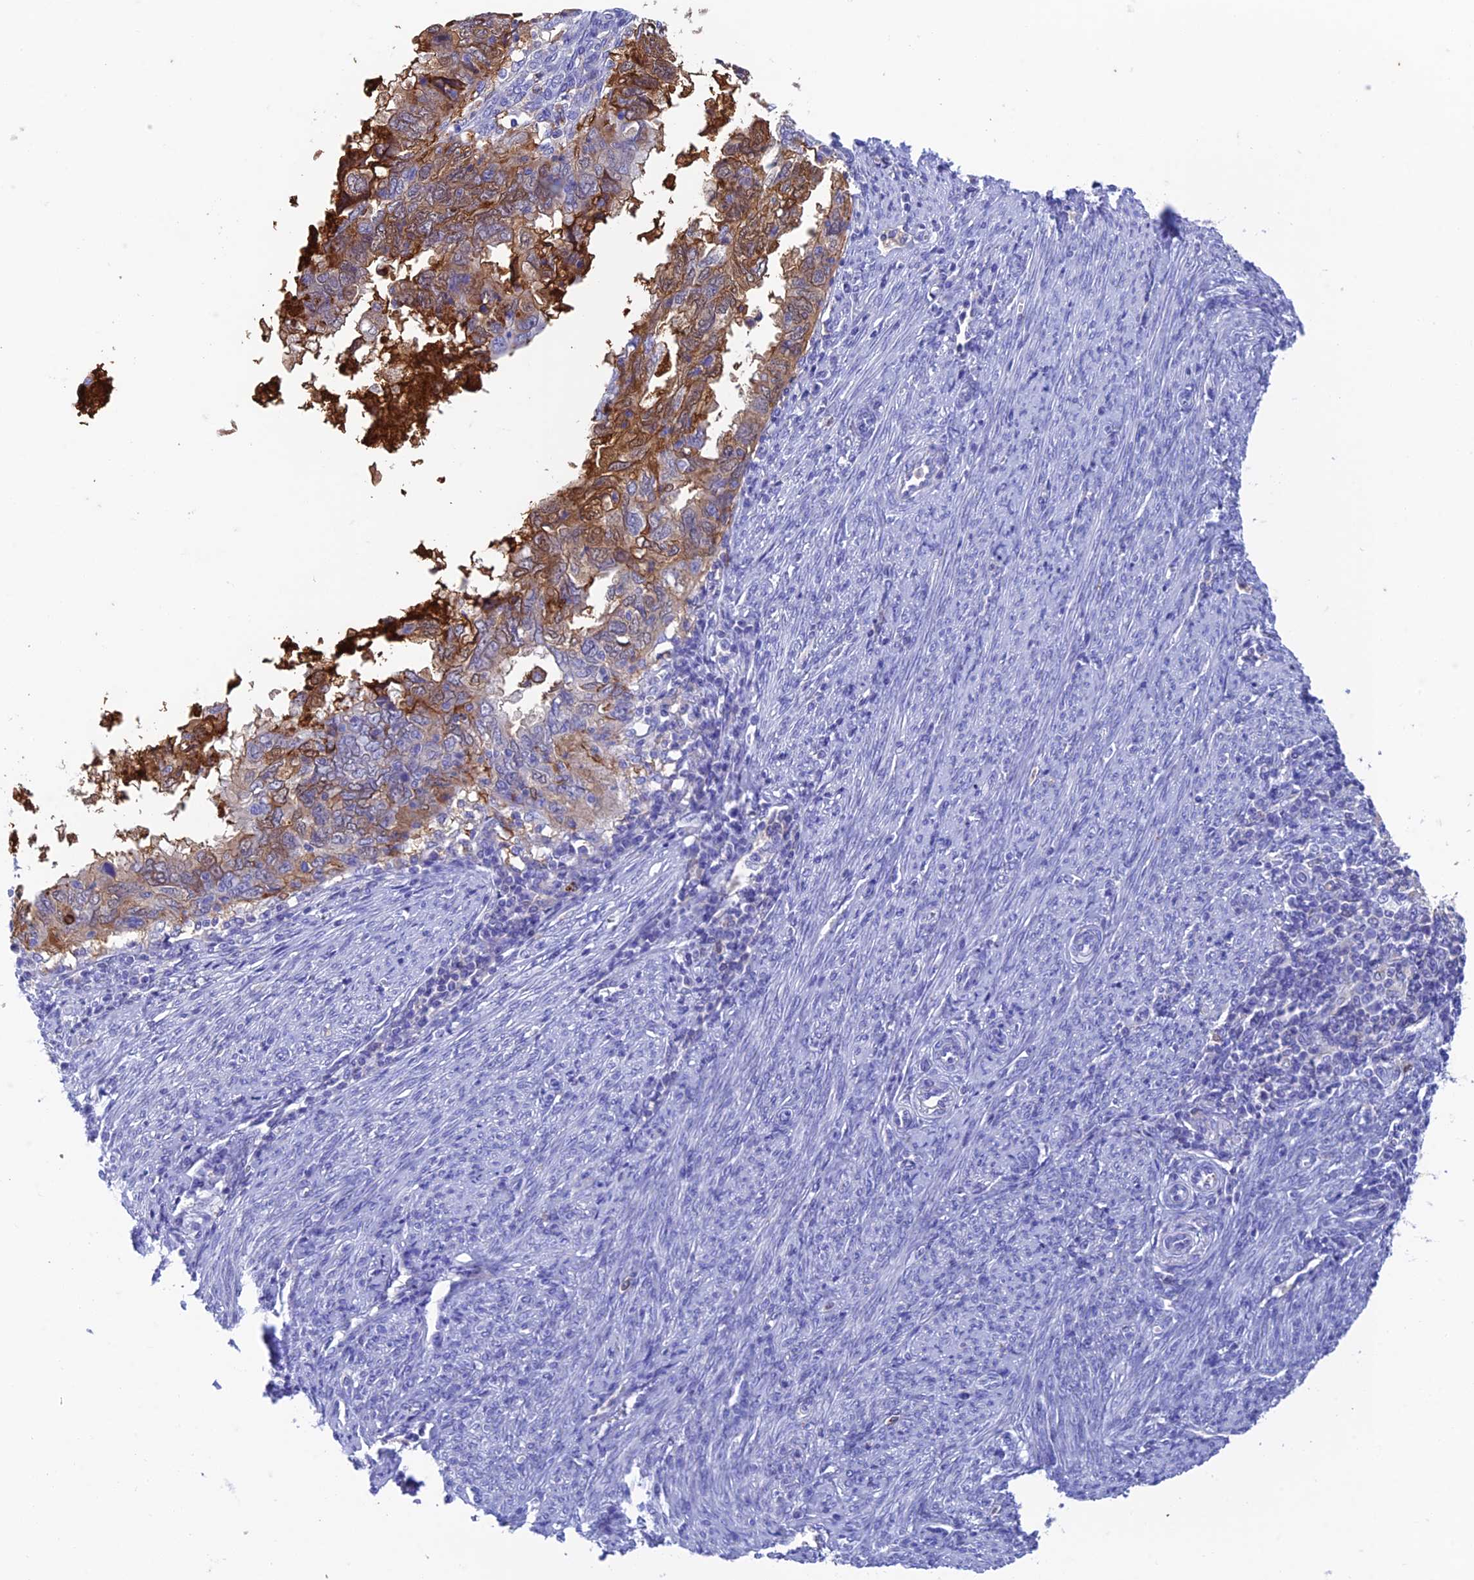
{"staining": {"intensity": "moderate", "quantity": "25%-75%", "location": "cytoplasmic/membranous"}, "tissue": "endometrial cancer", "cell_type": "Tumor cells", "image_type": "cancer", "snomed": [{"axis": "morphology", "description": "Adenocarcinoma, NOS"}, {"axis": "topography", "description": "Uterus"}], "caption": "Tumor cells show moderate cytoplasmic/membranous expression in about 25%-75% of cells in endometrial cancer (adenocarcinoma).", "gene": "FGF7", "patient": {"sex": "female", "age": 77}}